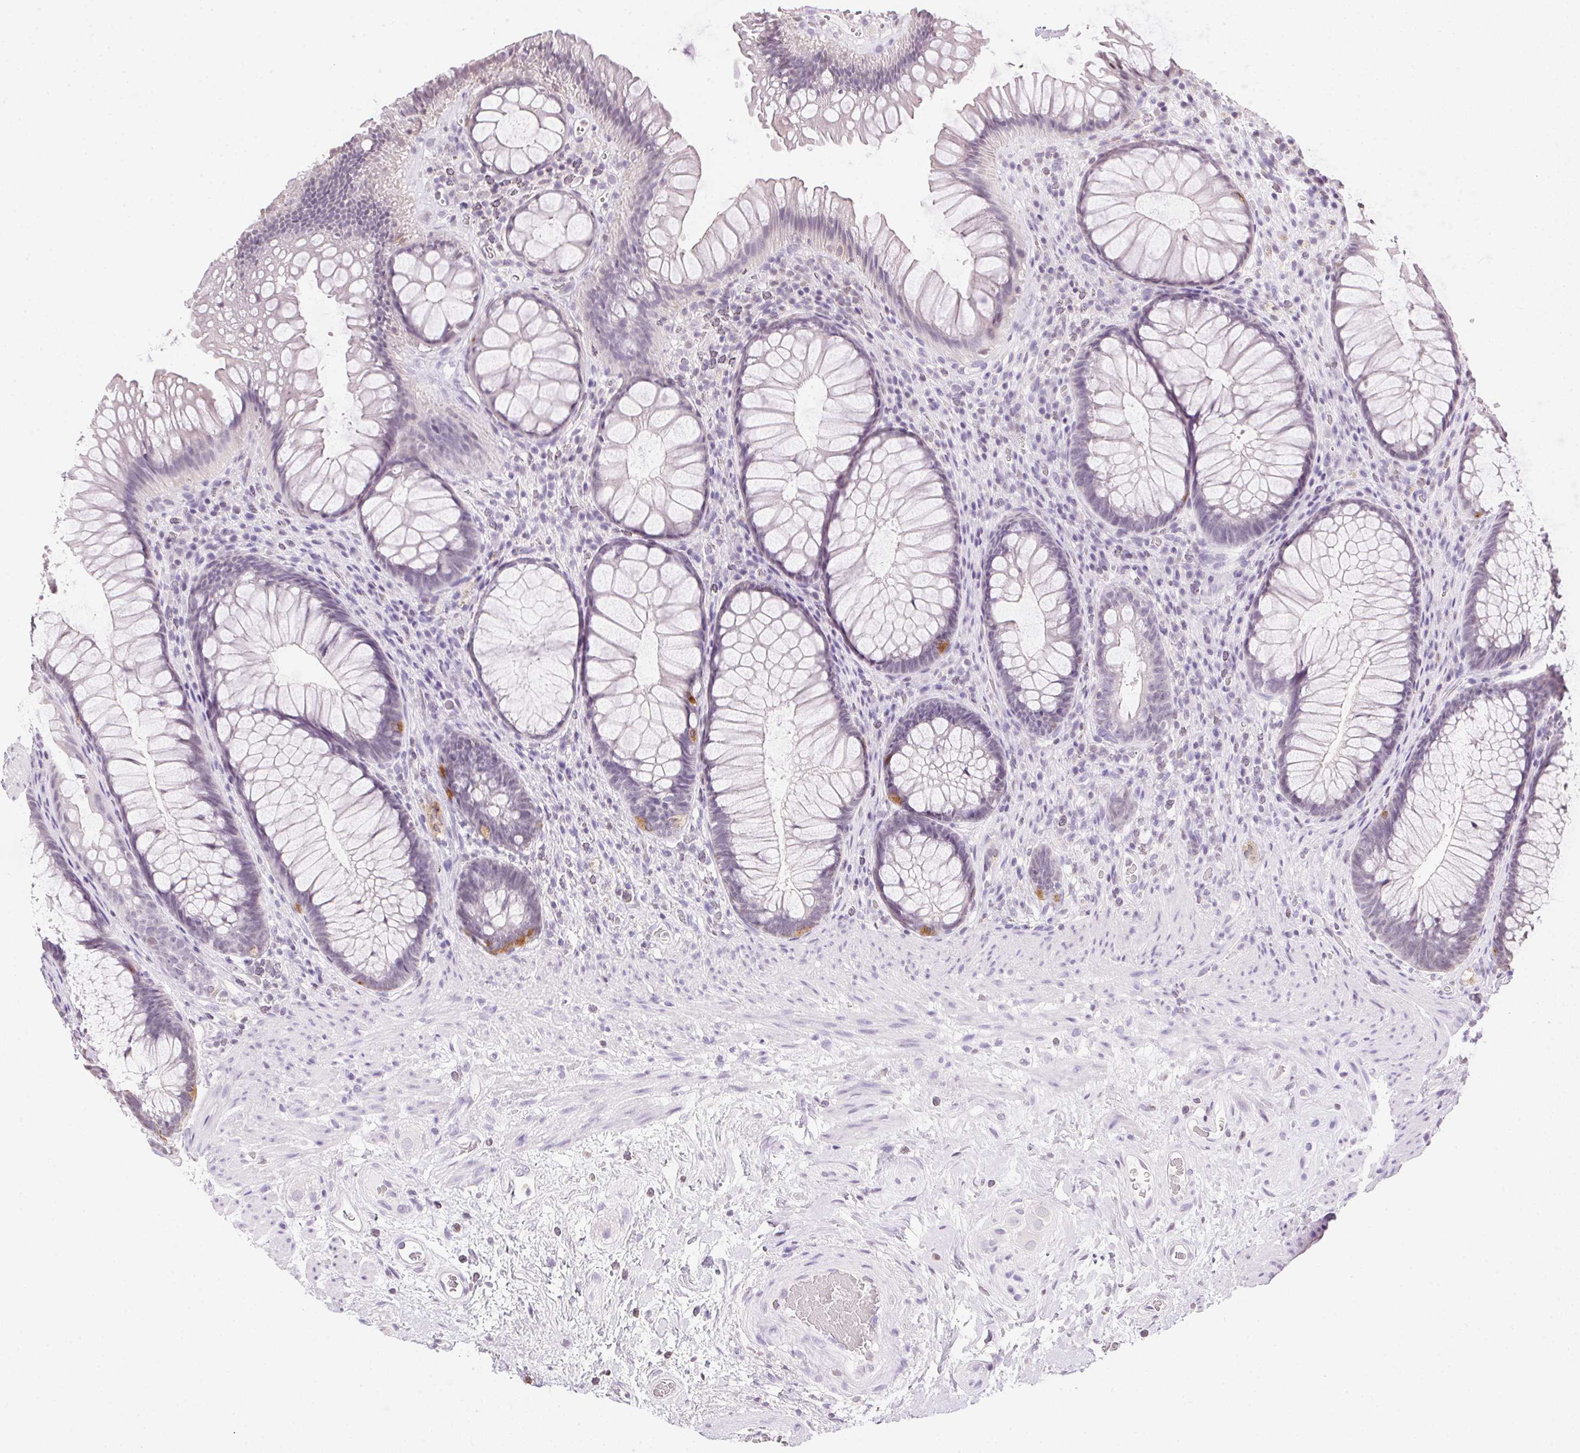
{"staining": {"intensity": "moderate", "quantity": "<25%", "location": "cytoplasmic/membranous"}, "tissue": "rectum", "cell_type": "Glandular cells", "image_type": "normal", "snomed": [{"axis": "morphology", "description": "Normal tissue, NOS"}, {"axis": "topography", "description": "Smooth muscle"}, {"axis": "topography", "description": "Rectum"}], "caption": "A brown stain shows moderate cytoplasmic/membranous positivity of a protein in glandular cells of benign human rectum.", "gene": "PRL", "patient": {"sex": "male", "age": 53}}